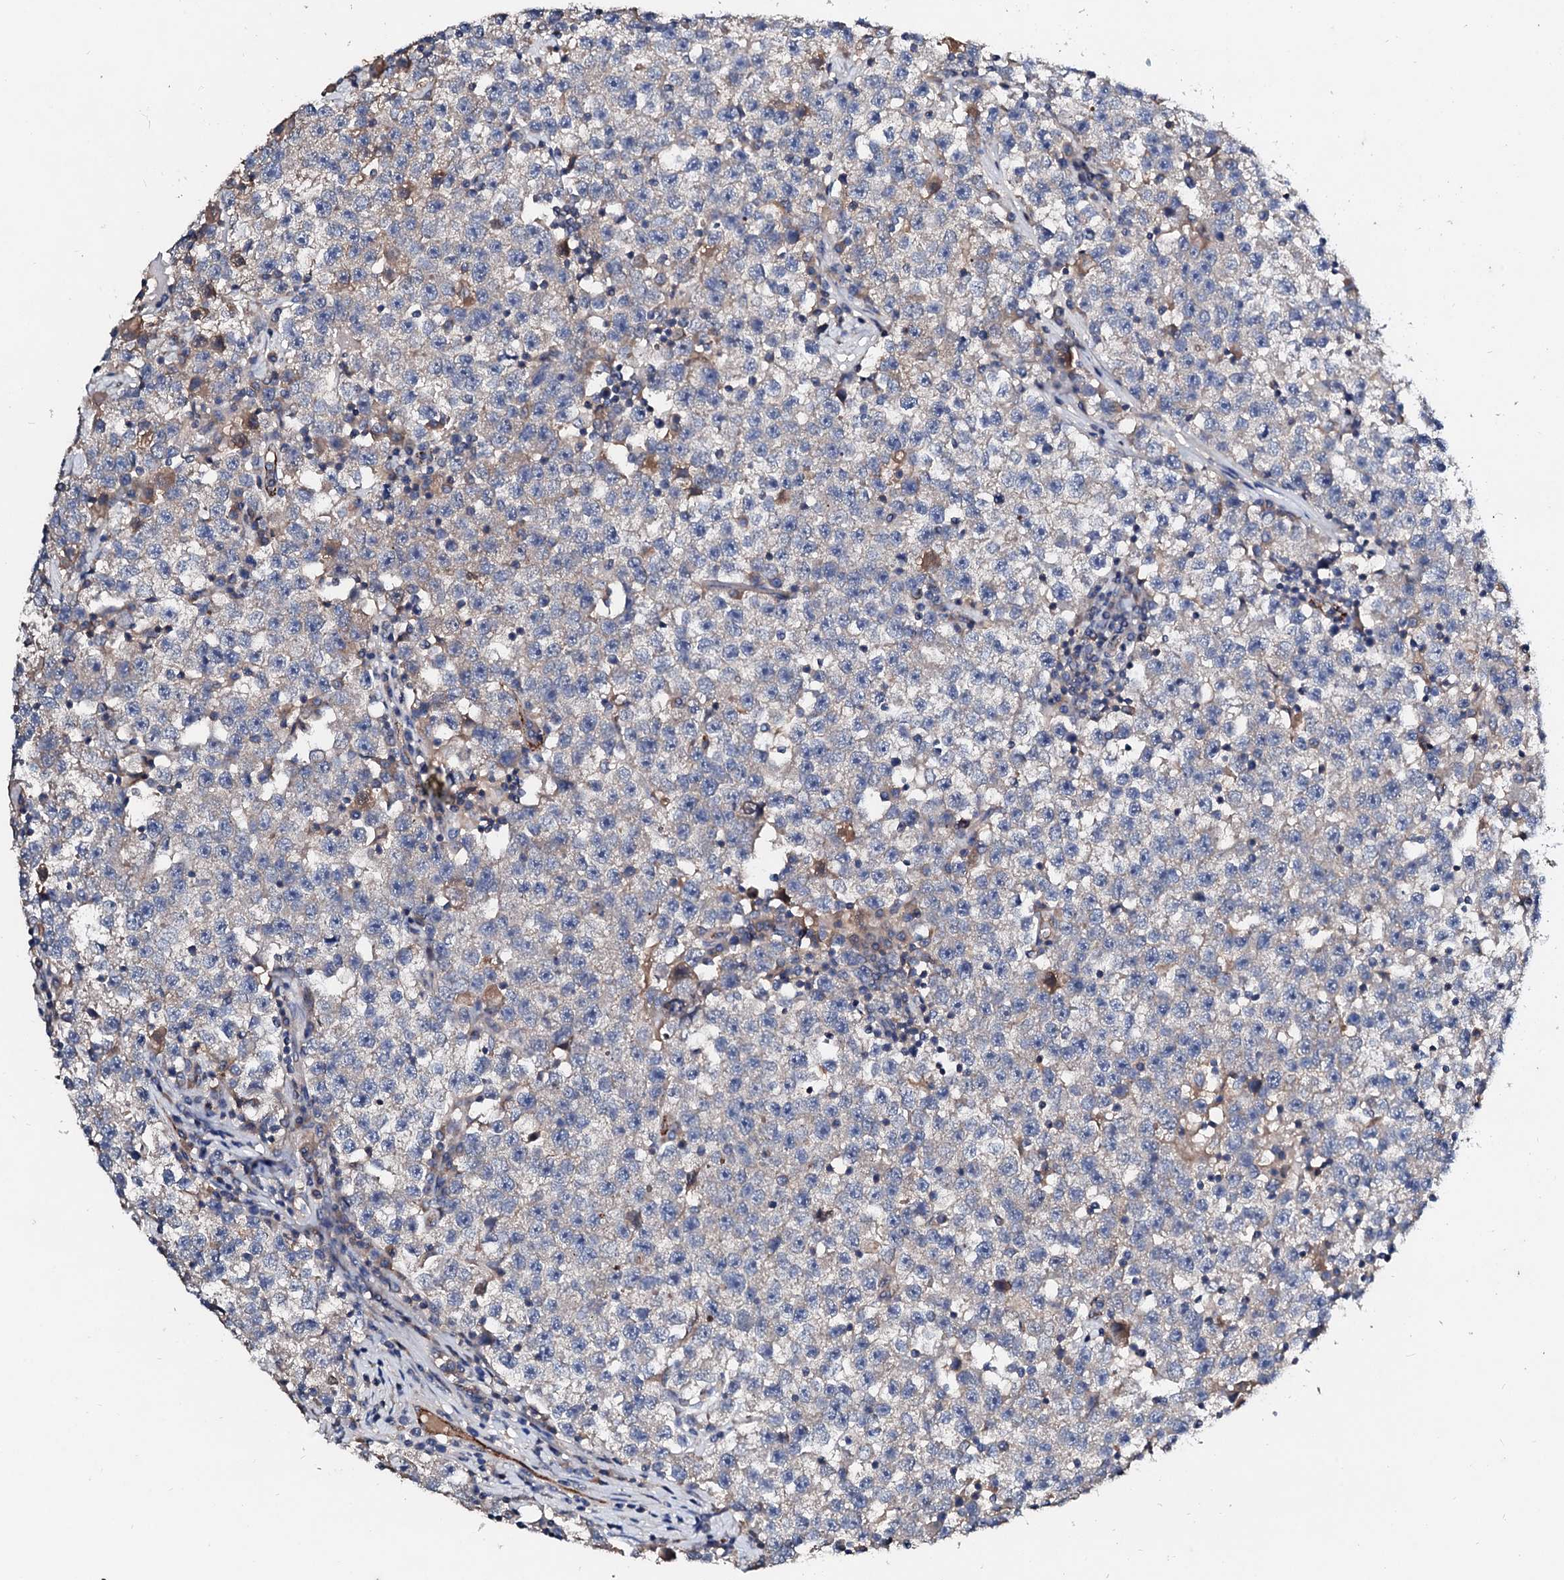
{"staining": {"intensity": "negative", "quantity": "none", "location": "none"}, "tissue": "testis cancer", "cell_type": "Tumor cells", "image_type": "cancer", "snomed": [{"axis": "morphology", "description": "Seminoma, NOS"}, {"axis": "topography", "description": "Testis"}], "caption": "This image is of testis seminoma stained with immunohistochemistry to label a protein in brown with the nuclei are counter-stained blue. There is no positivity in tumor cells.", "gene": "FIBIN", "patient": {"sex": "male", "age": 22}}